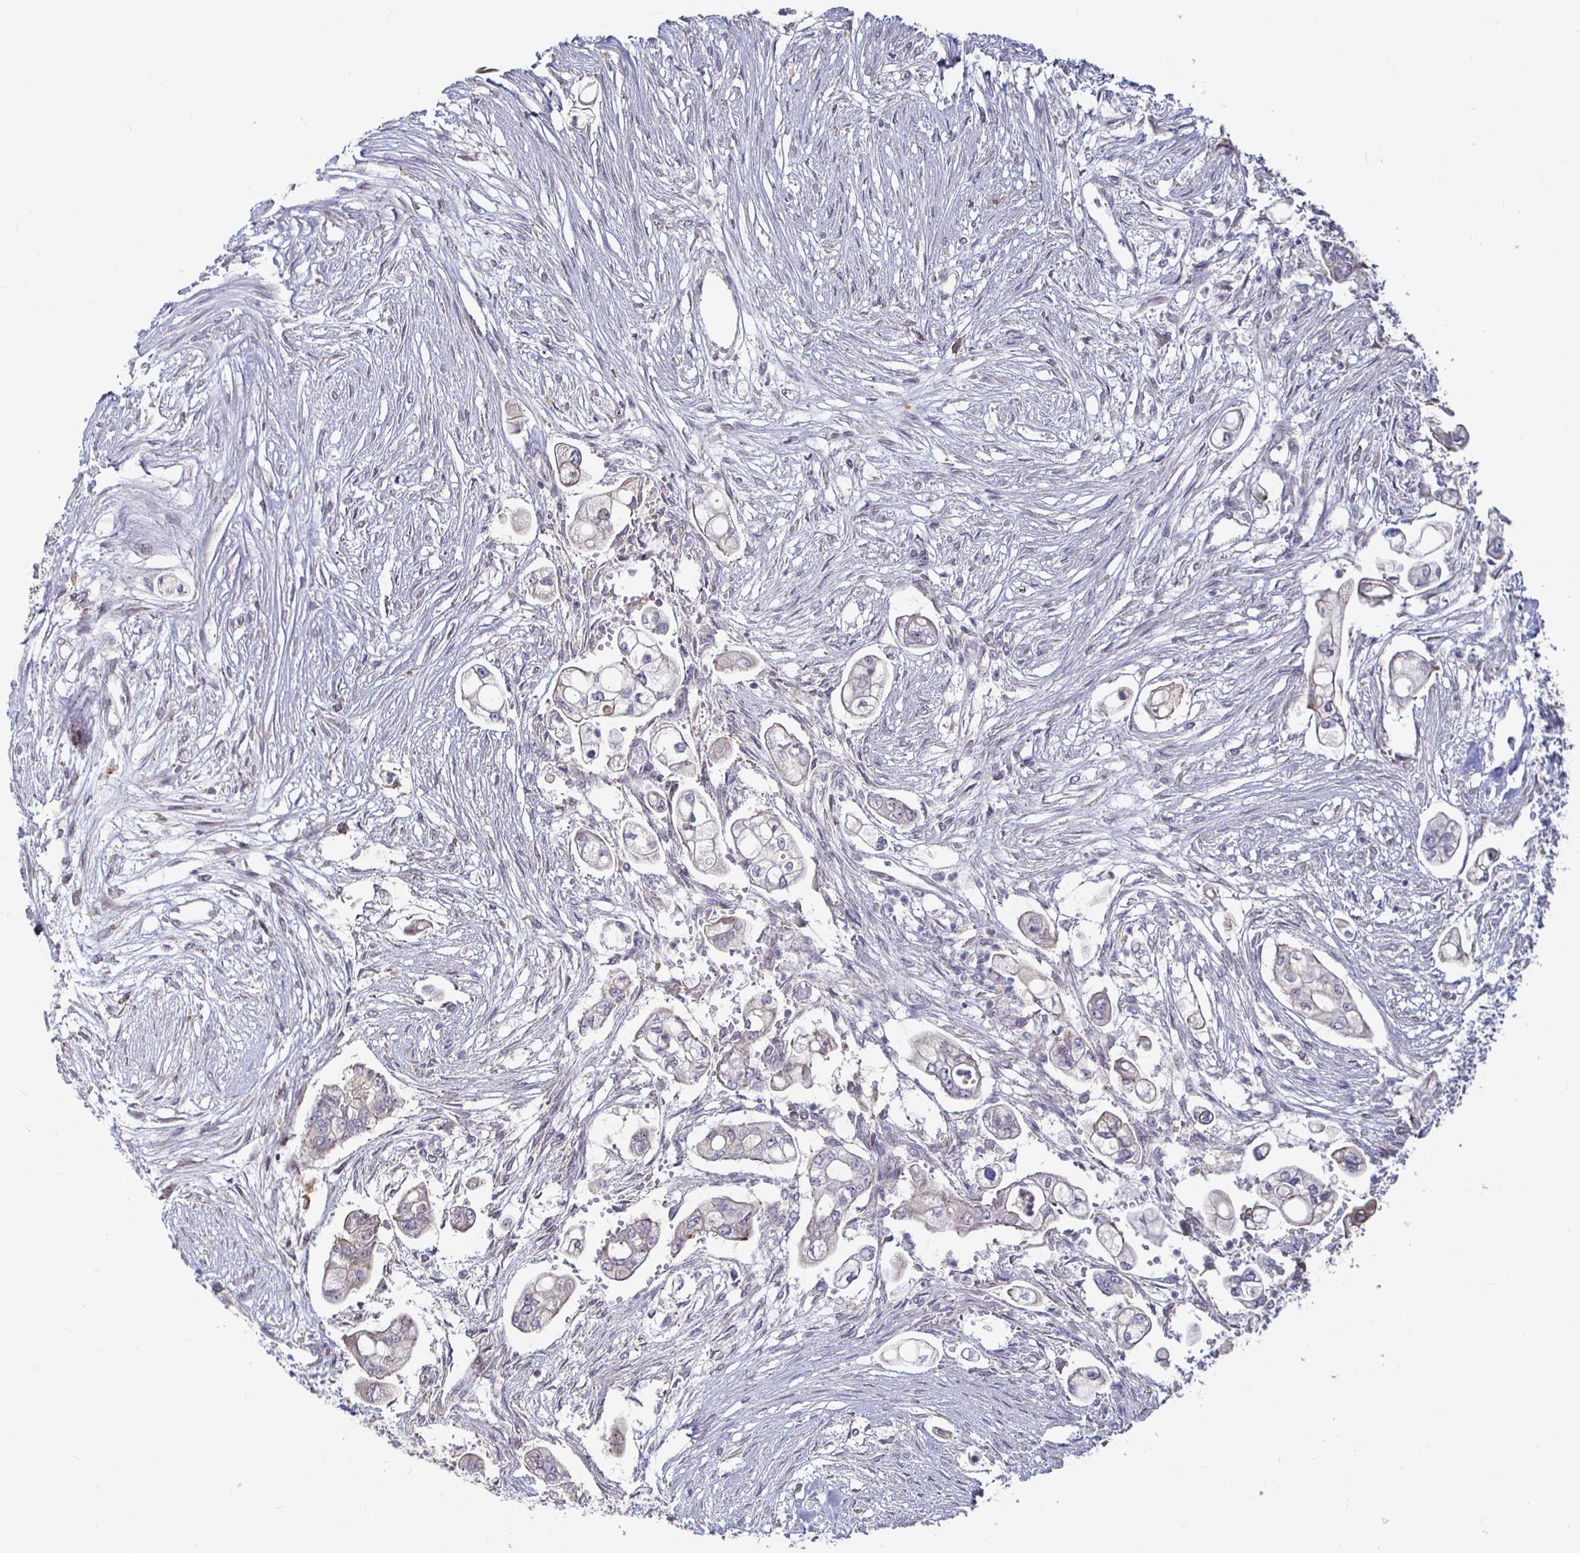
{"staining": {"intensity": "negative", "quantity": "none", "location": "none"}, "tissue": "pancreatic cancer", "cell_type": "Tumor cells", "image_type": "cancer", "snomed": [{"axis": "morphology", "description": "Adenocarcinoma, NOS"}, {"axis": "topography", "description": "Pancreas"}], "caption": "Photomicrograph shows no protein positivity in tumor cells of adenocarcinoma (pancreatic) tissue. The staining was performed using DAB to visualize the protein expression in brown, while the nuclei were stained in blue with hematoxylin (Magnification: 20x).", "gene": "CAPN11", "patient": {"sex": "female", "age": 69}}